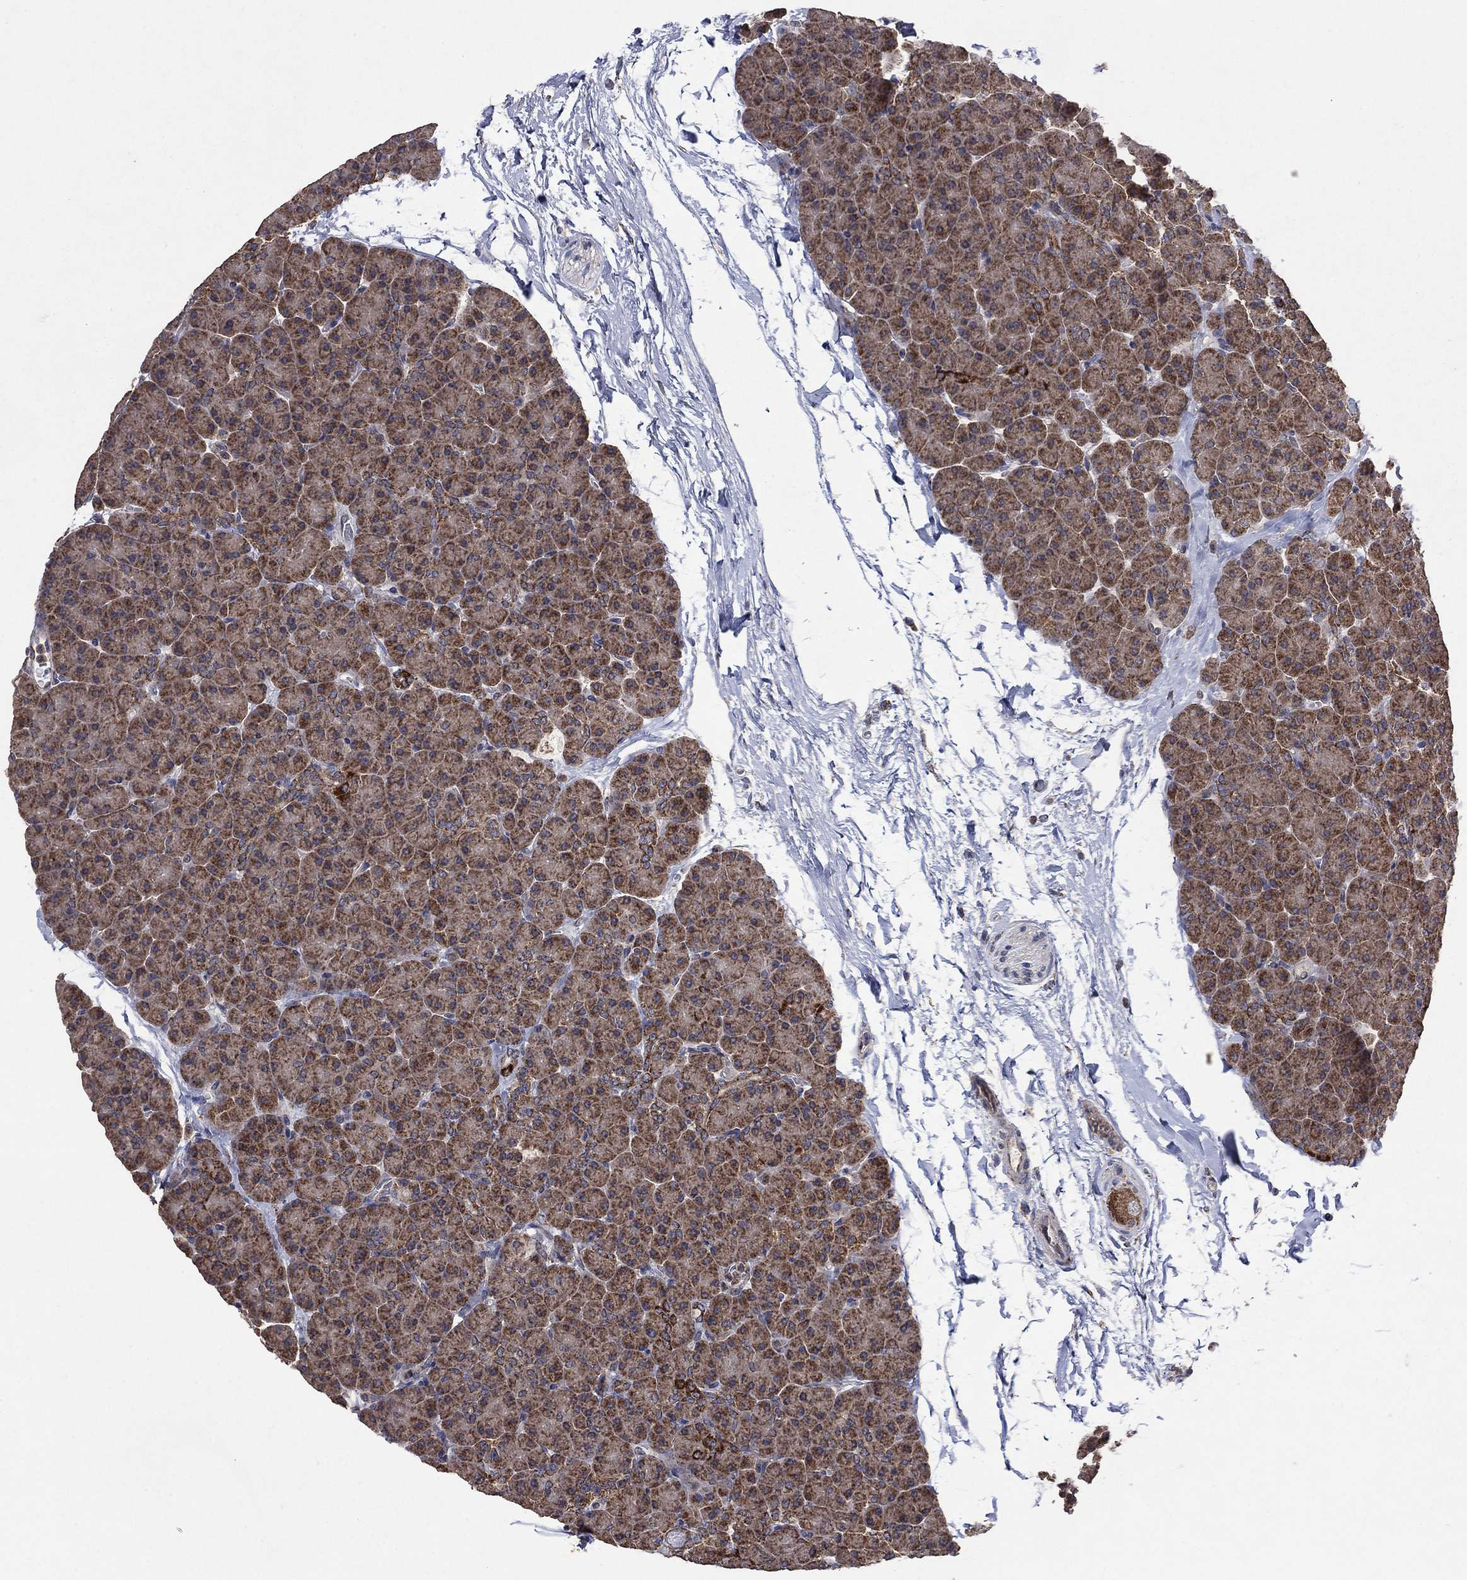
{"staining": {"intensity": "strong", "quantity": "25%-75%", "location": "cytoplasmic/membranous"}, "tissue": "pancreas", "cell_type": "Exocrine glandular cells", "image_type": "normal", "snomed": [{"axis": "morphology", "description": "Normal tissue, NOS"}, {"axis": "topography", "description": "Pancreas"}], "caption": "The immunohistochemical stain highlights strong cytoplasmic/membranous staining in exocrine glandular cells of unremarkable pancreas.", "gene": "DPH1", "patient": {"sex": "female", "age": 44}}